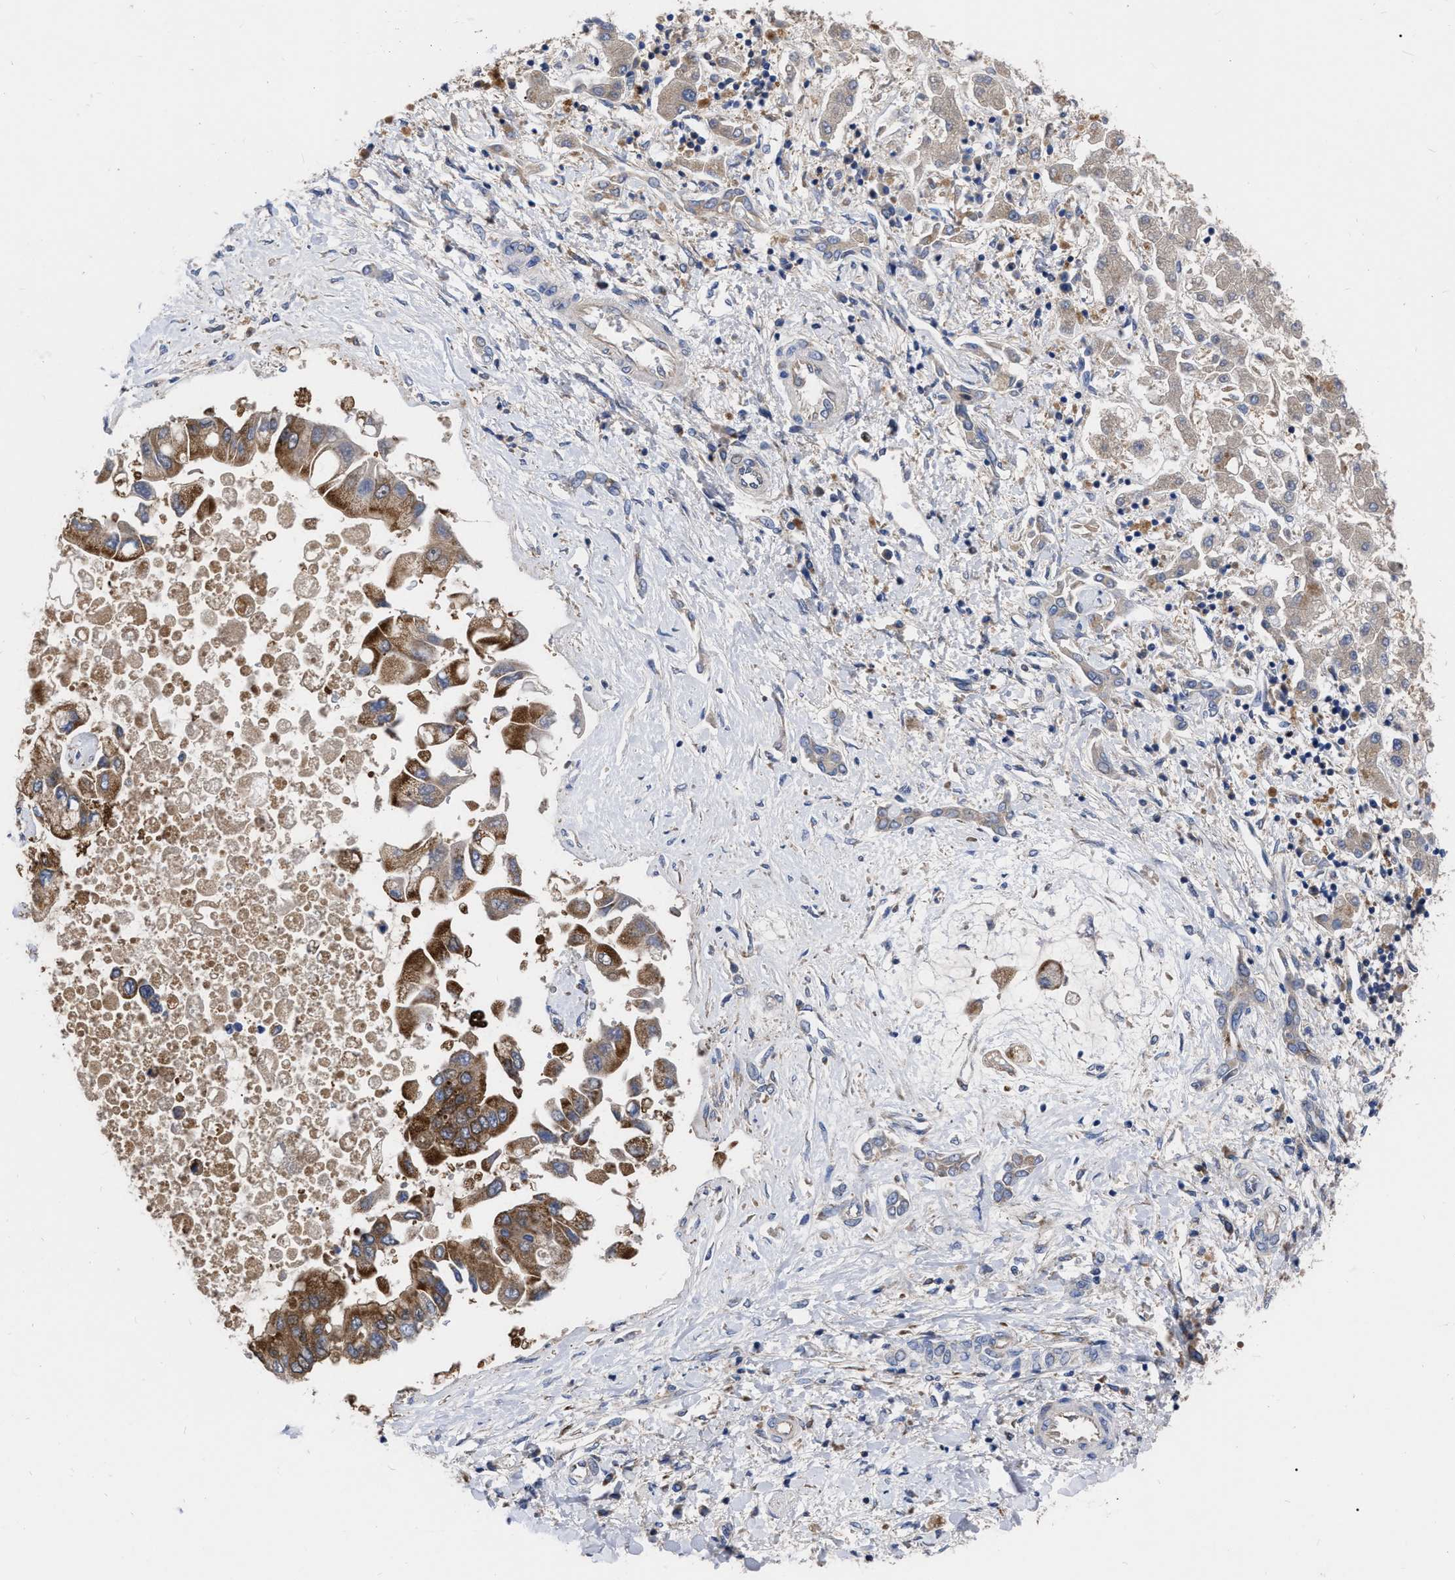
{"staining": {"intensity": "strong", "quantity": ">75%", "location": "cytoplasmic/membranous"}, "tissue": "liver cancer", "cell_type": "Tumor cells", "image_type": "cancer", "snomed": [{"axis": "morphology", "description": "Cholangiocarcinoma"}, {"axis": "topography", "description": "Liver"}], "caption": "Immunohistochemistry (DAB (3,3'-diaminobenzidine)) staining of liver cancer (cholangiocarcinoma) displays strong cytoplasmic/membranous protein positivity in approximately >75% of tumor cells.", "gene": "CDKN2C", "patient": {"sex": "male", "age": 50}}